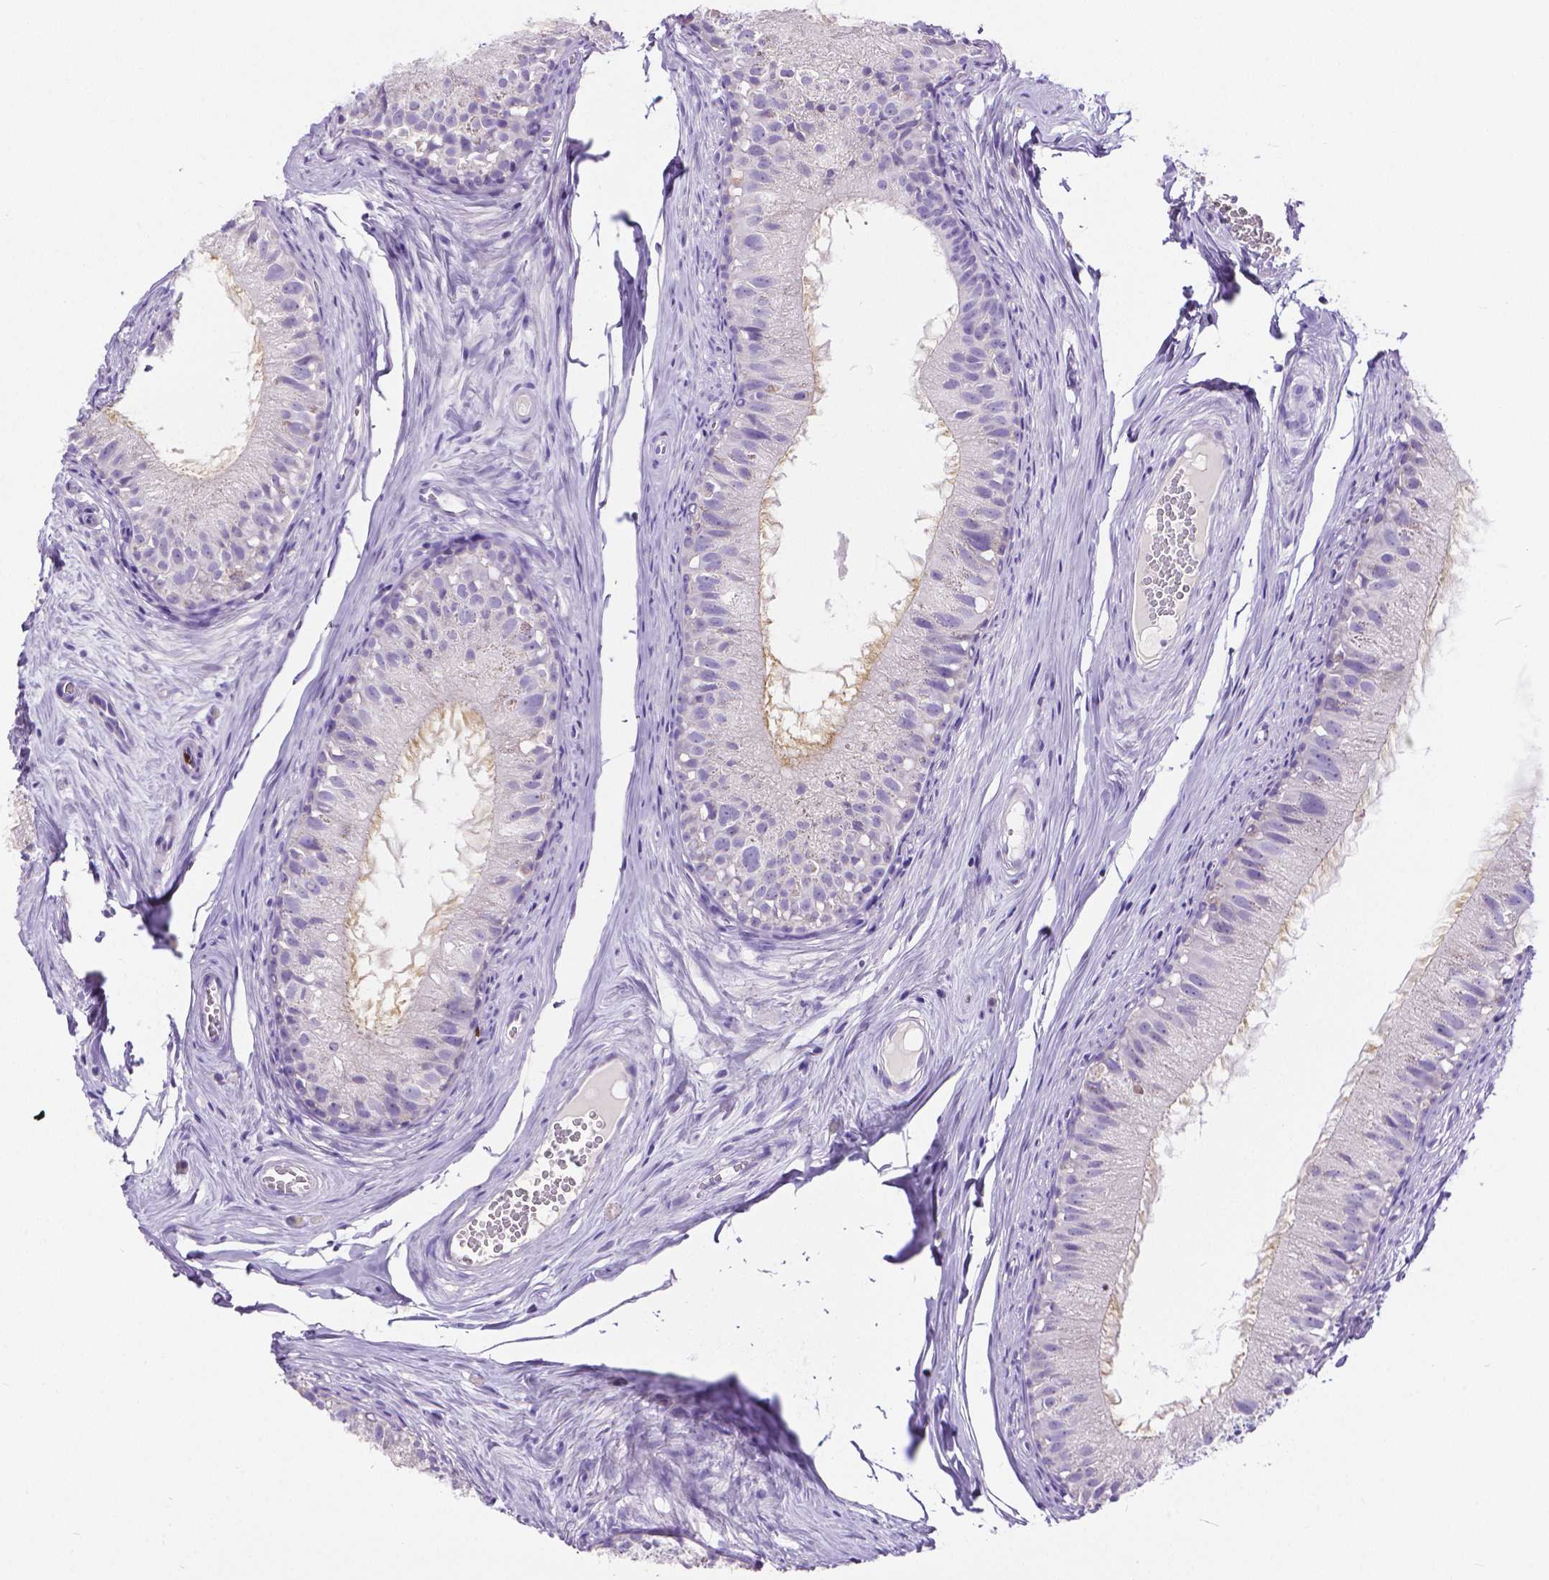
{"staining": {"intensity": "negative", "quantity": "none", "location": "none"}, "tissue": "epididymis", "cell_type": "Glandular cells", "image_type": "normal", "snomed": [{"axis": "morphology", "description": "Normal tissue, NOS"}, {"axis": "topography", "description": "Epididymis"}], "caption": "Immunohistochemical staining of benign epididymis demonstrates no significant positivity in glandular cells.", "gene": "MMP9", "patient": {"sex": "male", "age": 45}}